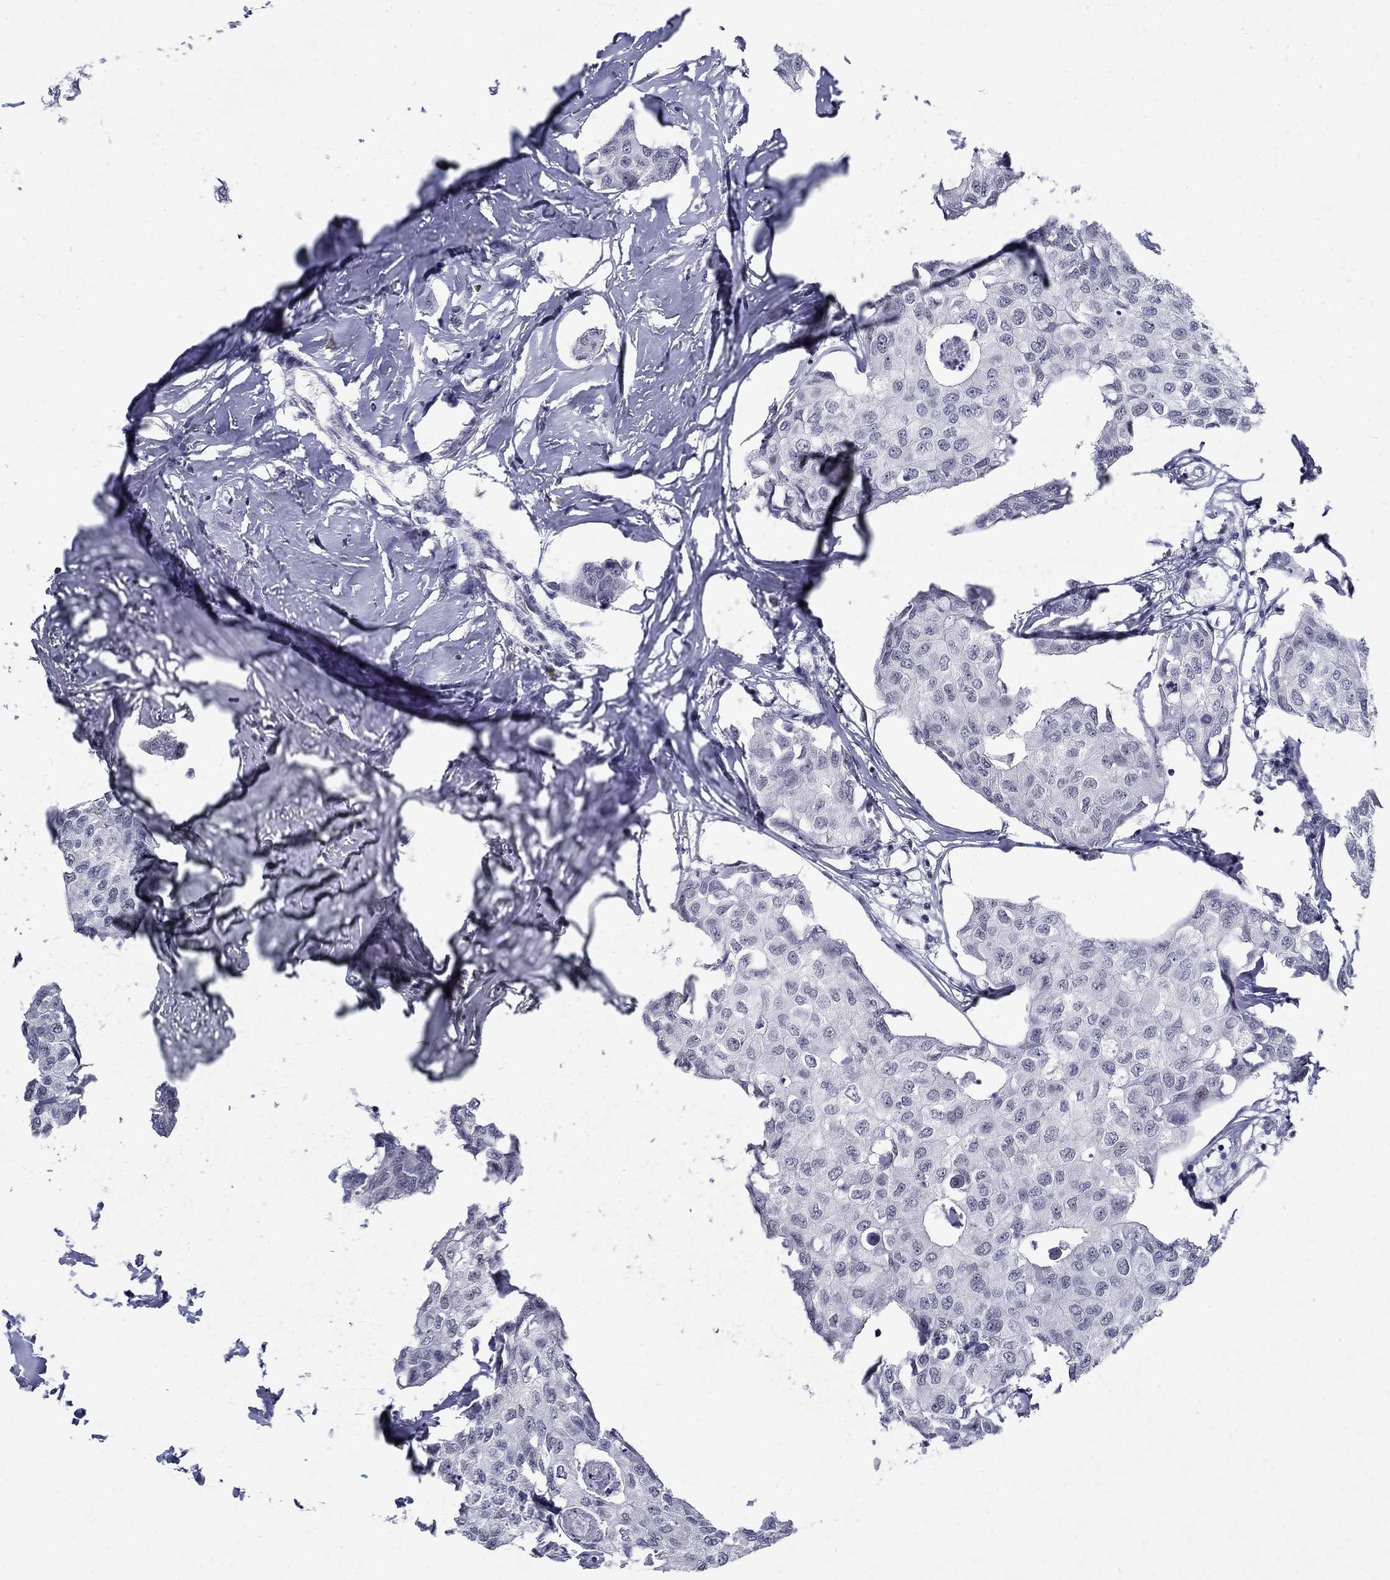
{"staining": {"intensity": "negative", "quantity": "none", "location": "none"}, "tissue": "breast cancer", "cell_type": "Tumor cells", "image_type": "cancer", "snomed": [{"axis": "morphology", "description": "Duct carcinoma"}, {"axis": "topography", "description": "Breast"}], "caption": "Immunohistochemical staining of breast cancer (invasive ductal carcinoma) reveals no significant expression in tumor cells.", "gene": "BHLHE22", "patient": {"sex": "female", "age": 80}}